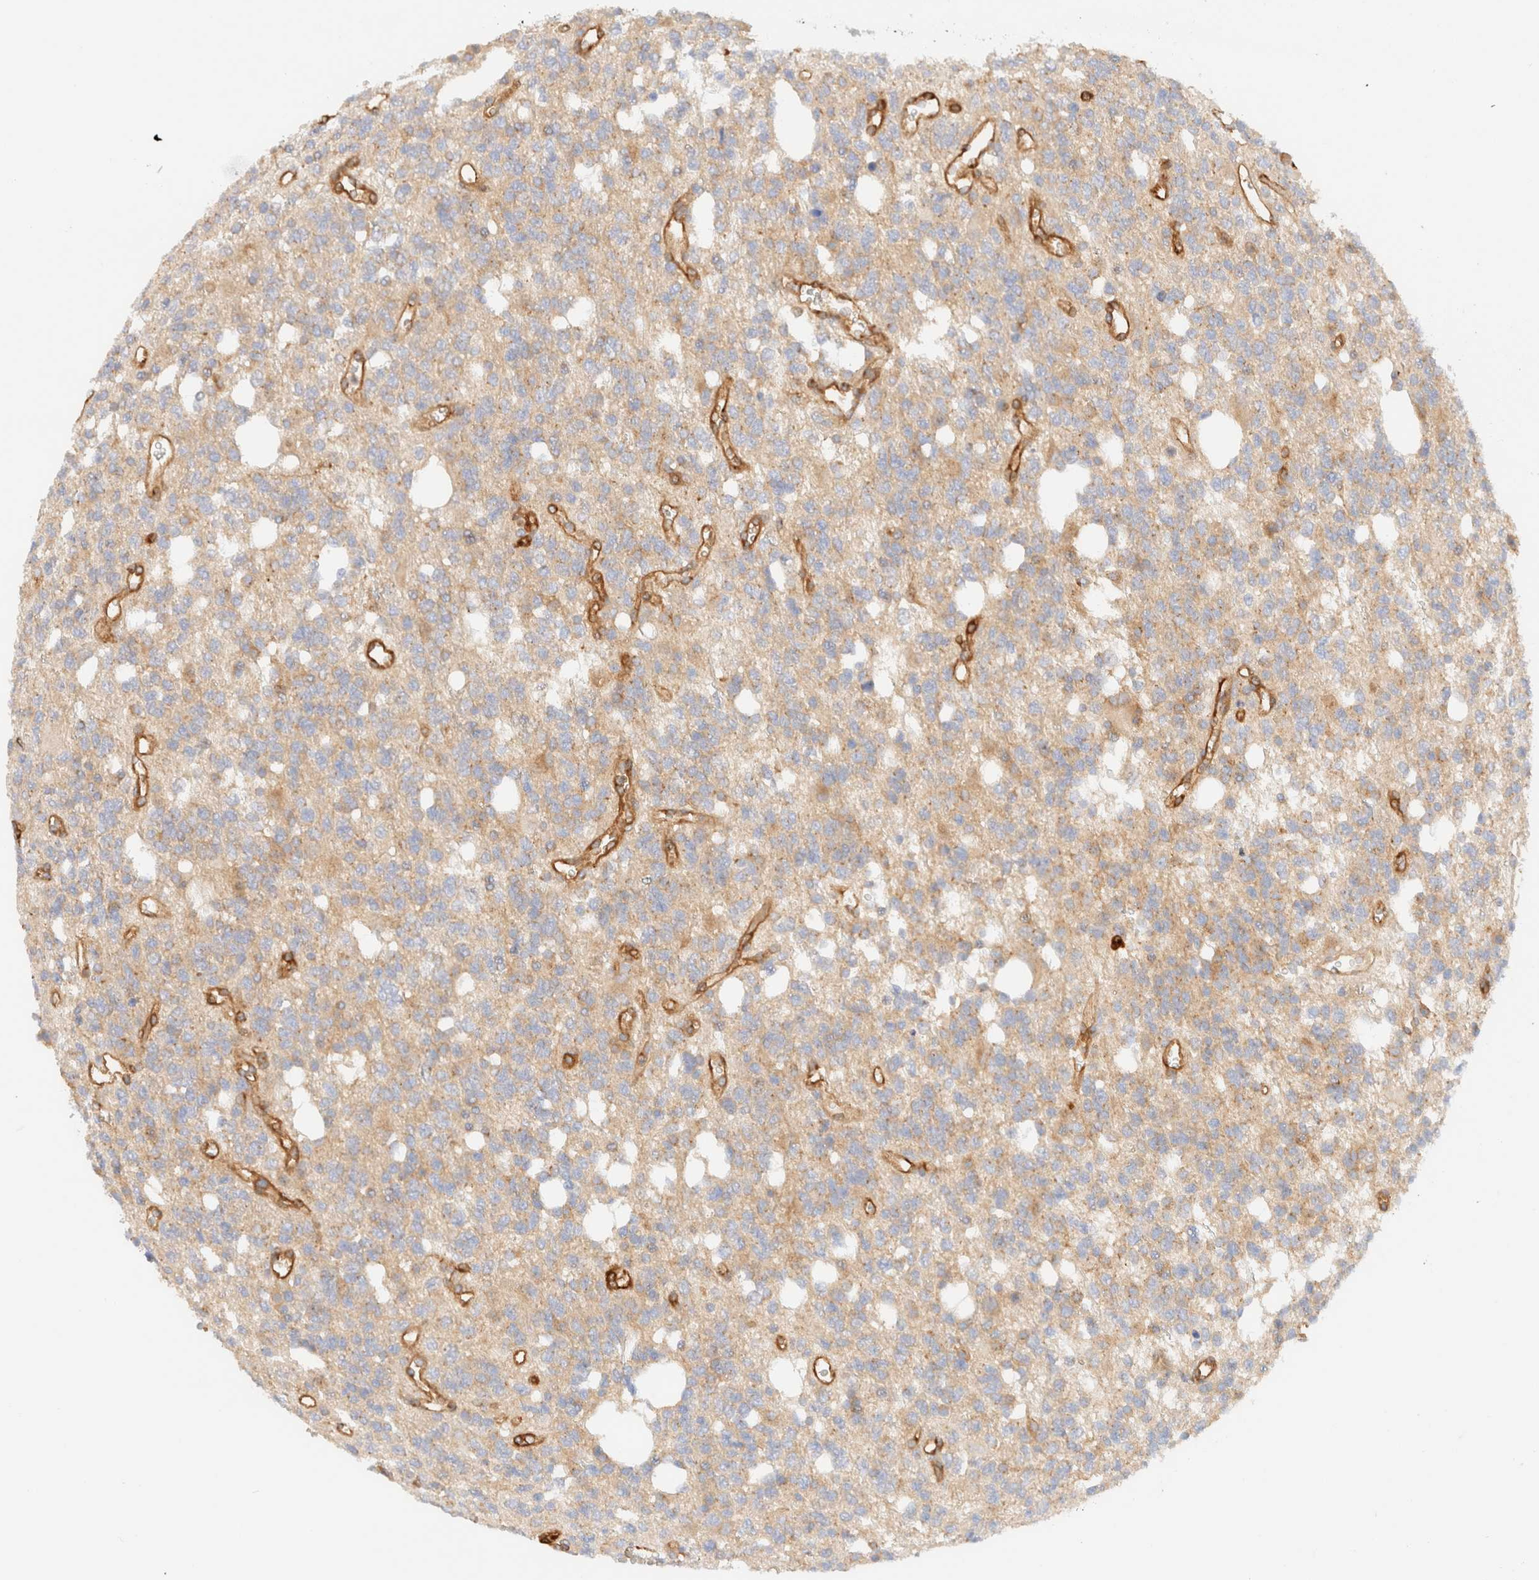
{"staining": {"intensity": "weak", "quantity": ">75%", "location": "cytoplasmic/membranous"}, "tissue": "glioma", "cell_type": "Tumor cells", "image_type": "cancer", "snomed": [{"axis": "morphology", "description": "Glioma, malignant, High grade"}, {"axis": "topography", "description": "Brain"}], "caption": "Glioma stained for a protein reveals weak cytoplasmic/membranous positivity in tumor cells.", "gene": "MYO10", "patient": {"sex": "female", "age": 62}}